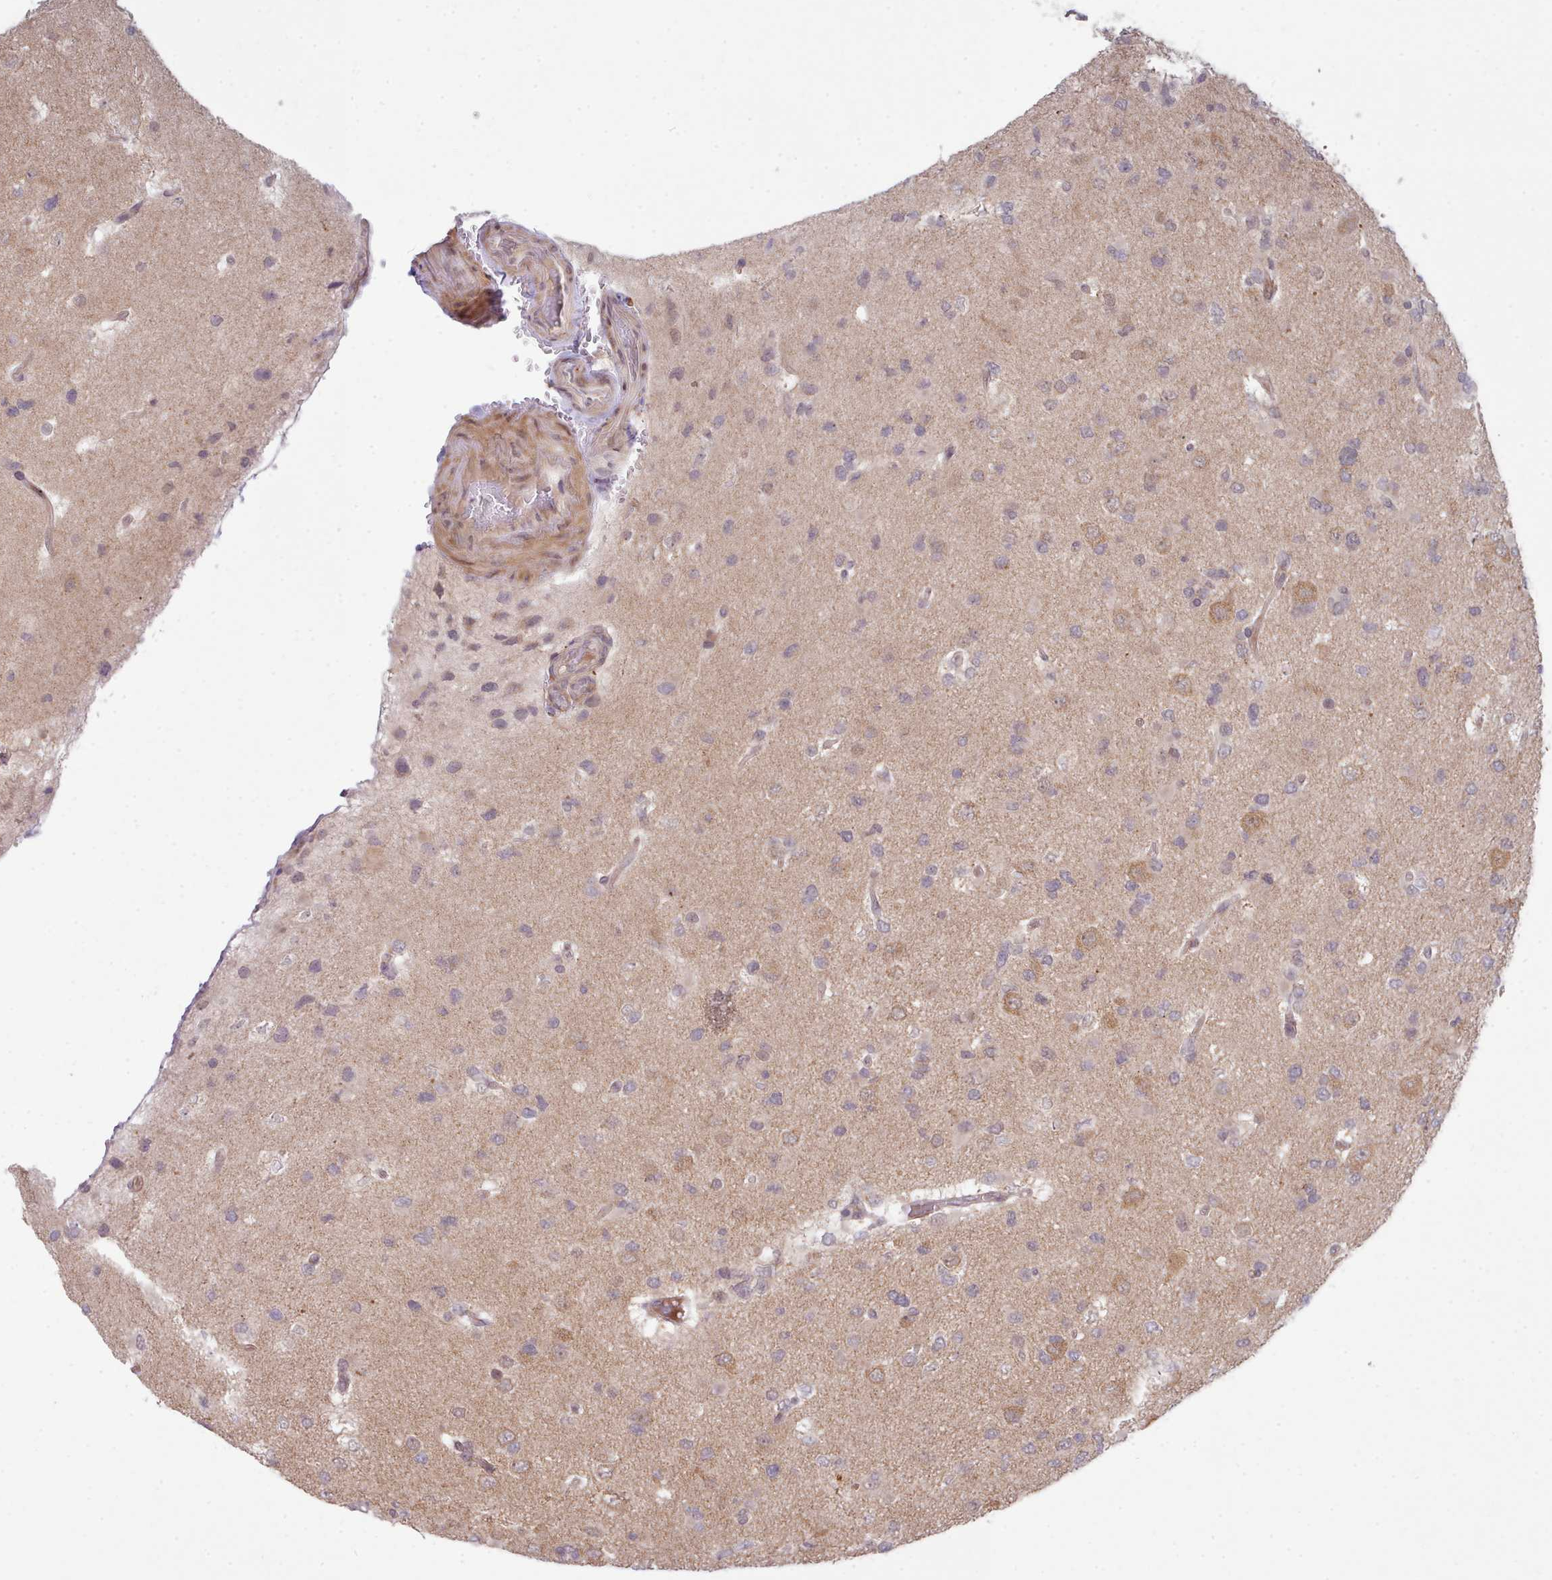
{"staining": {"intensity": "moderate", "quantity": "<25%", "location": "cytoplasmic/membranous"}, "tissue": "glioma", "cell_type": "Tumor cells", "image_type": "cancer", "snomed": [{"axis": "morphology", "description": "Glioma, malignant, High grade"}, {"axis": "topography", "description": "Brain"}], "caption": "A high-resolution image shows IHC staining of high-grade glioma (malignant), which reveals moderate cytoplasmic/membranous staining in about <25% of tumor cells.", "gene": "TRIM26", "patient": {"sex": "male", "age": 53}}